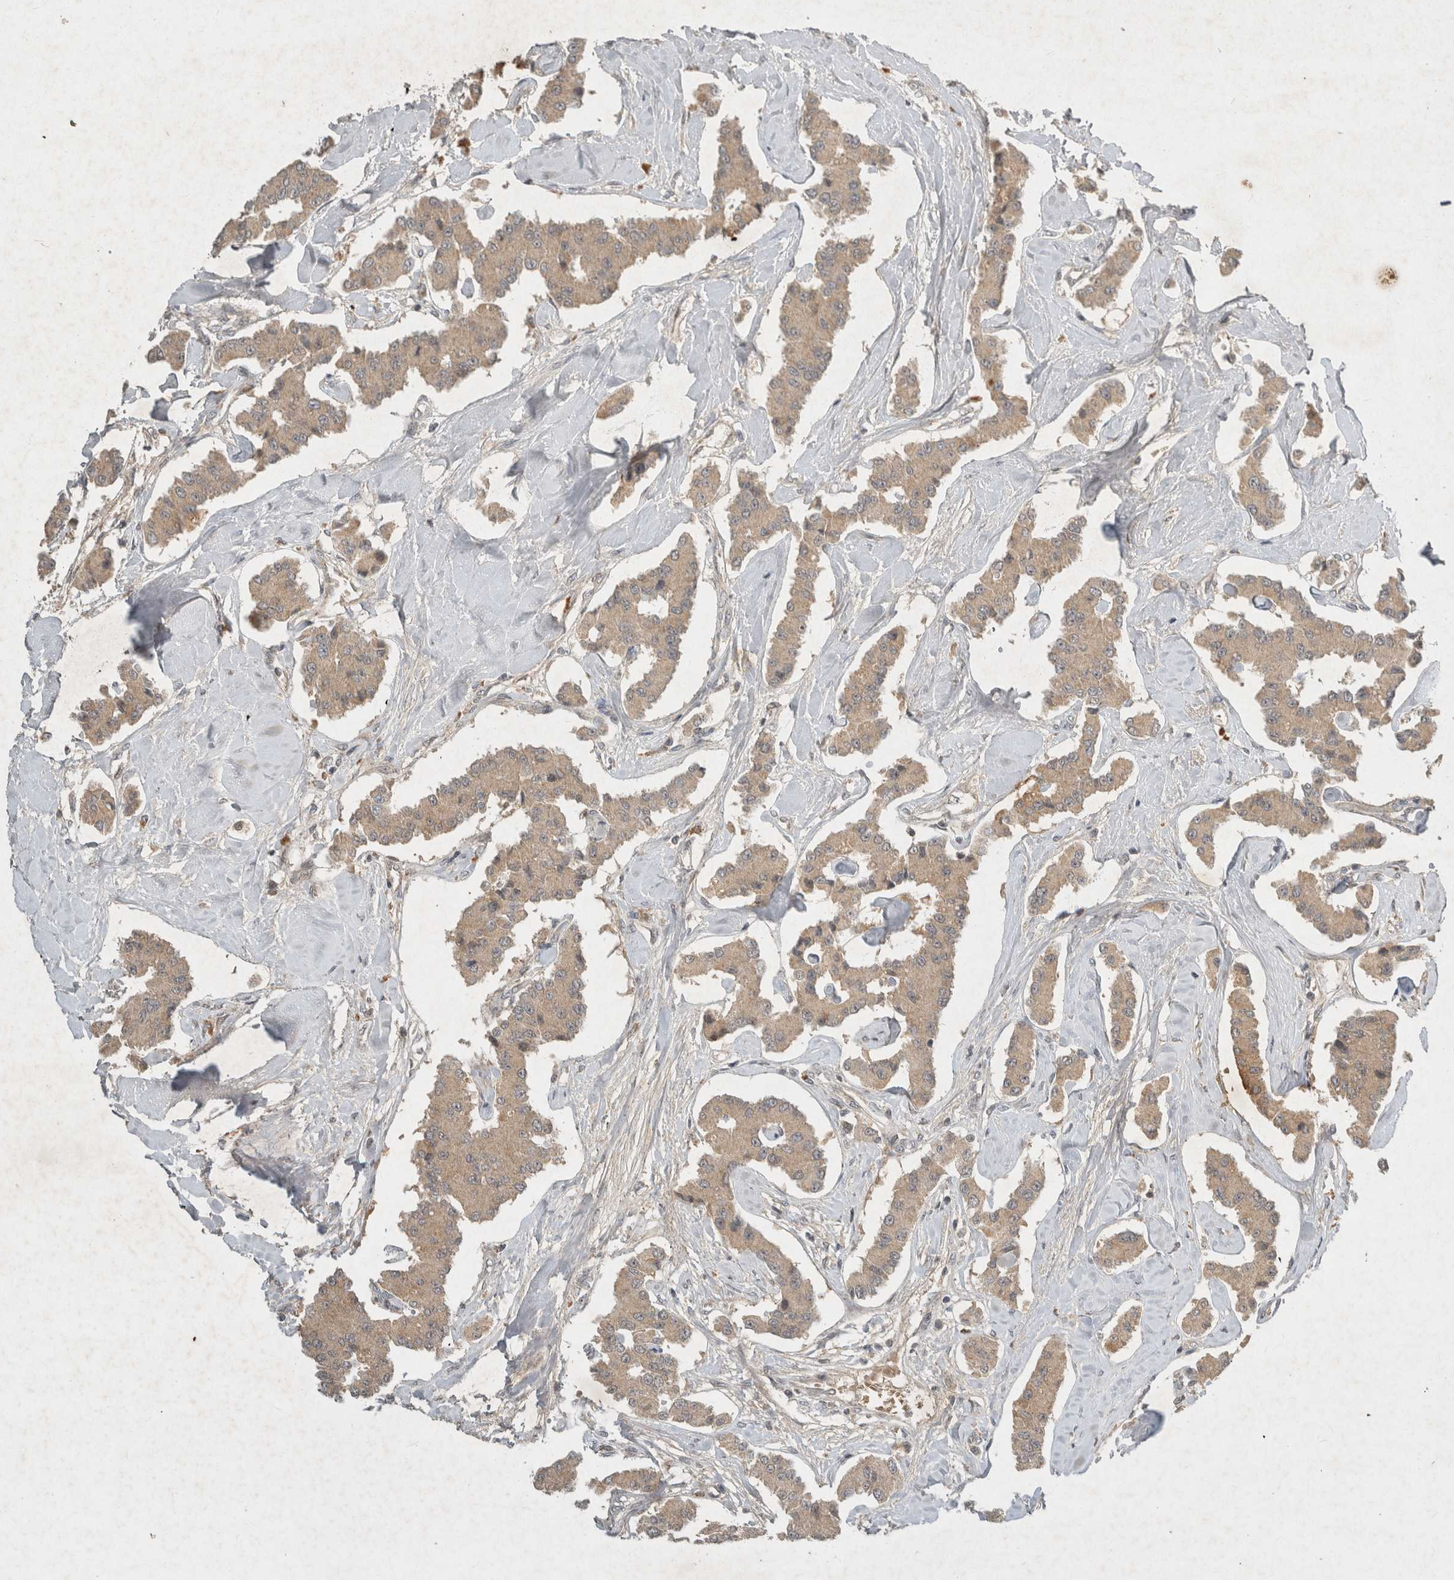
{"staining": {"intensity": "weak", "quantity": ">75%", "location": "cytoplasmic/membranous"}, "tissue": "carcinoid", "cell_type": "Tumor cells", "image_type": "cancer", "snomed": [{"axis": "morphology", "description": "Carcinoid, malignant, NOS"}, {"axis": "topography", "description": "Pancreas"}], "caption": "An IHC micrograph of tumor tissue is shown. Protein staining in brown highlights weak cytoplasmic/membranous positivity in malignant carcinoid within tumor cells.", "gene": "LOXL2", "patient": {"sex": "male", "age": 41}}